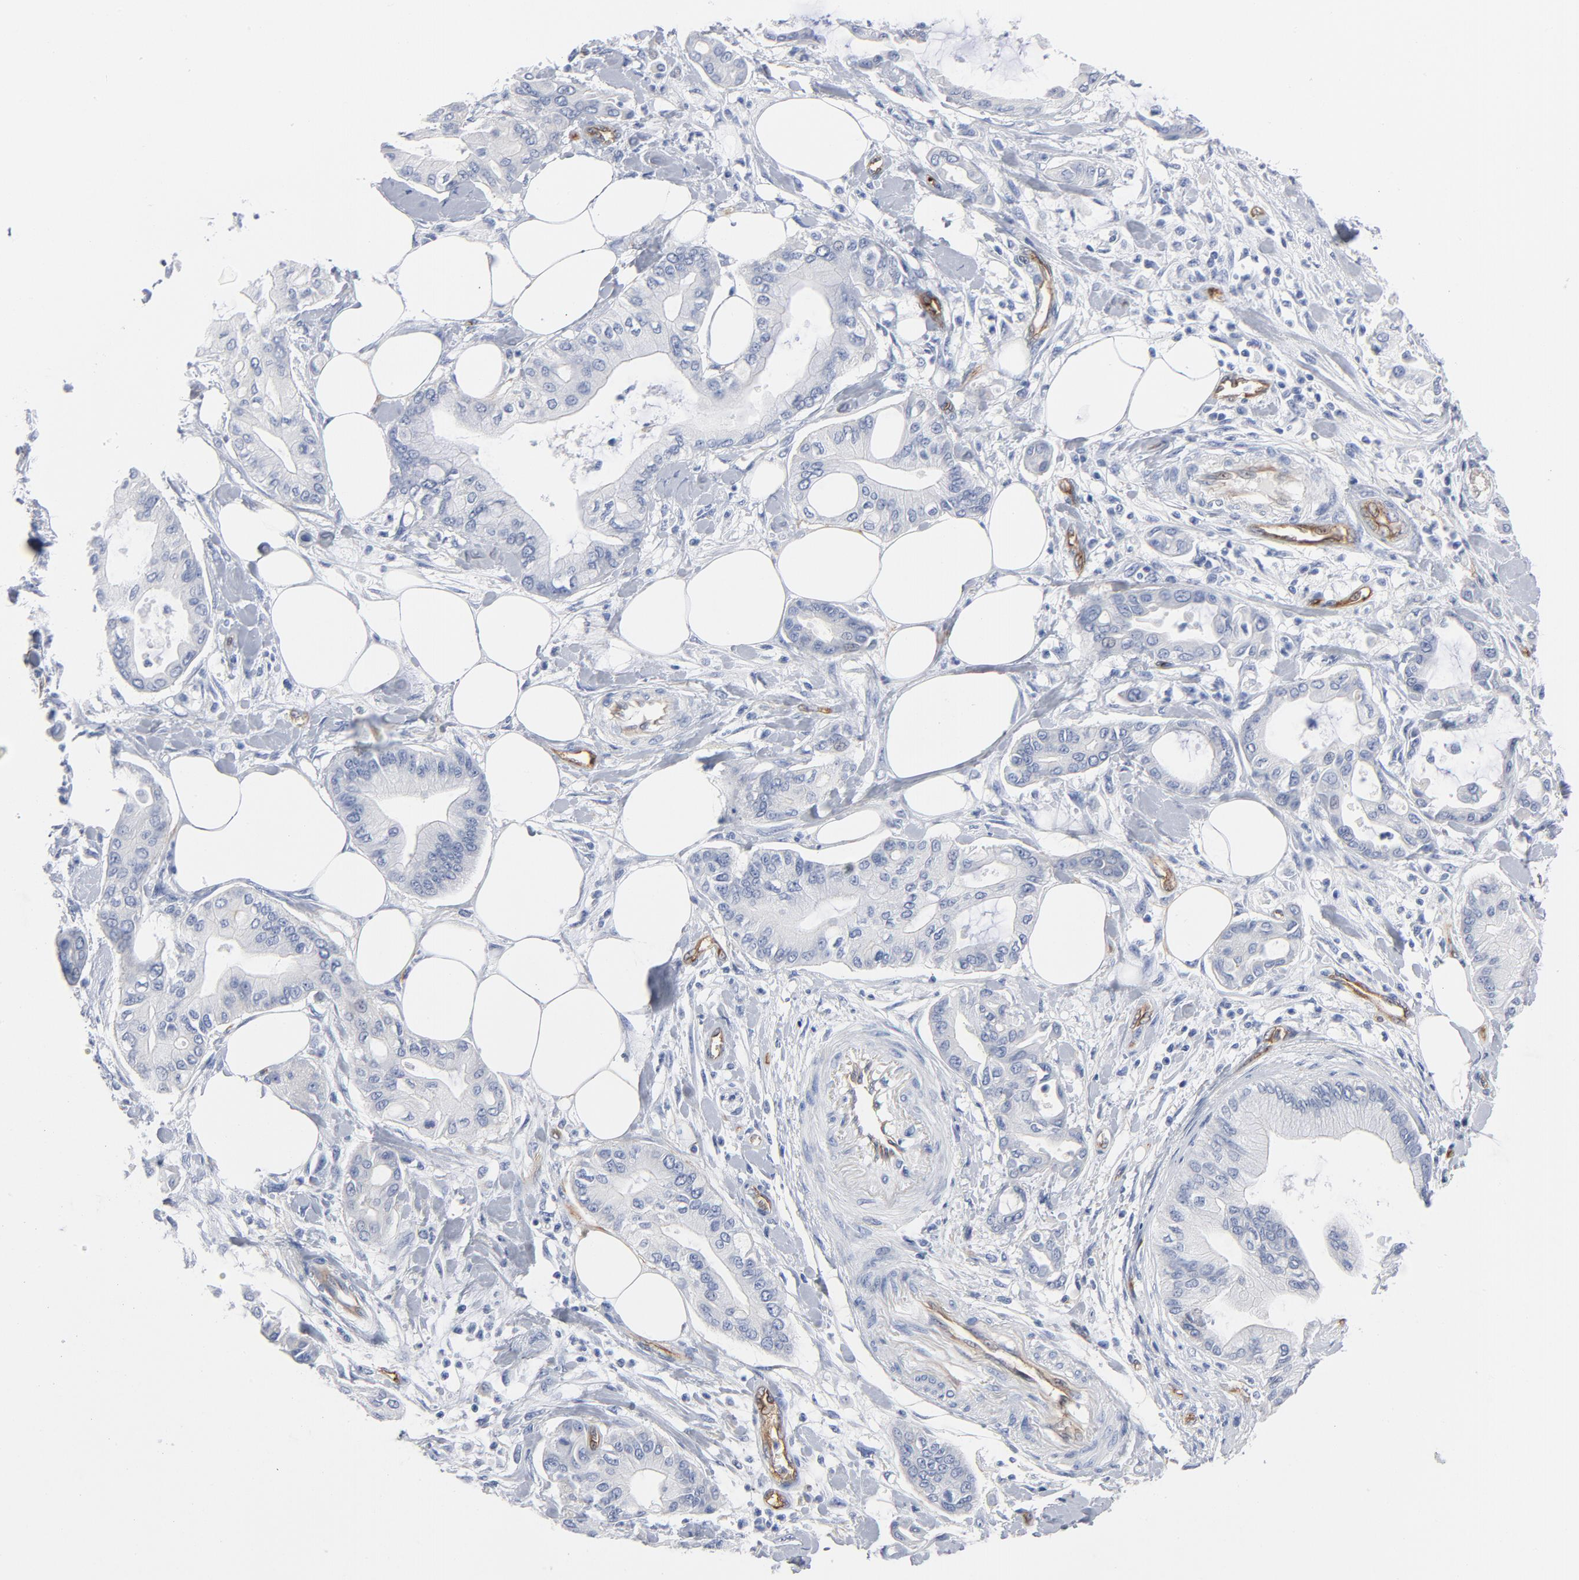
{"staining": {"intensity": "negative", "quantity": "none", "location": "none"}, "tissue": "pancreatic cancer", "cell_type": "Tumor cells", "image_type": "cancer", "snomed": [{"axis": "morphology", "description": "Adenocarcinoma, NOS"}, {"axis": "morphology", "description": "Adenocarcinoma, metastatic, NOS"}, {"axis": "topography", "description": "Lymph node"}, {"axis": "topography", "description": "Pancreas"}, {"axis": "topography", "description": "Duodenum"}], "caption": "Protein analysis of pancreatic cancer (adenocarcinoma) shows no significant positivity in tumor cells.", "gene": "SHANK3", "patient": {"sex": "female", "age": 64}}